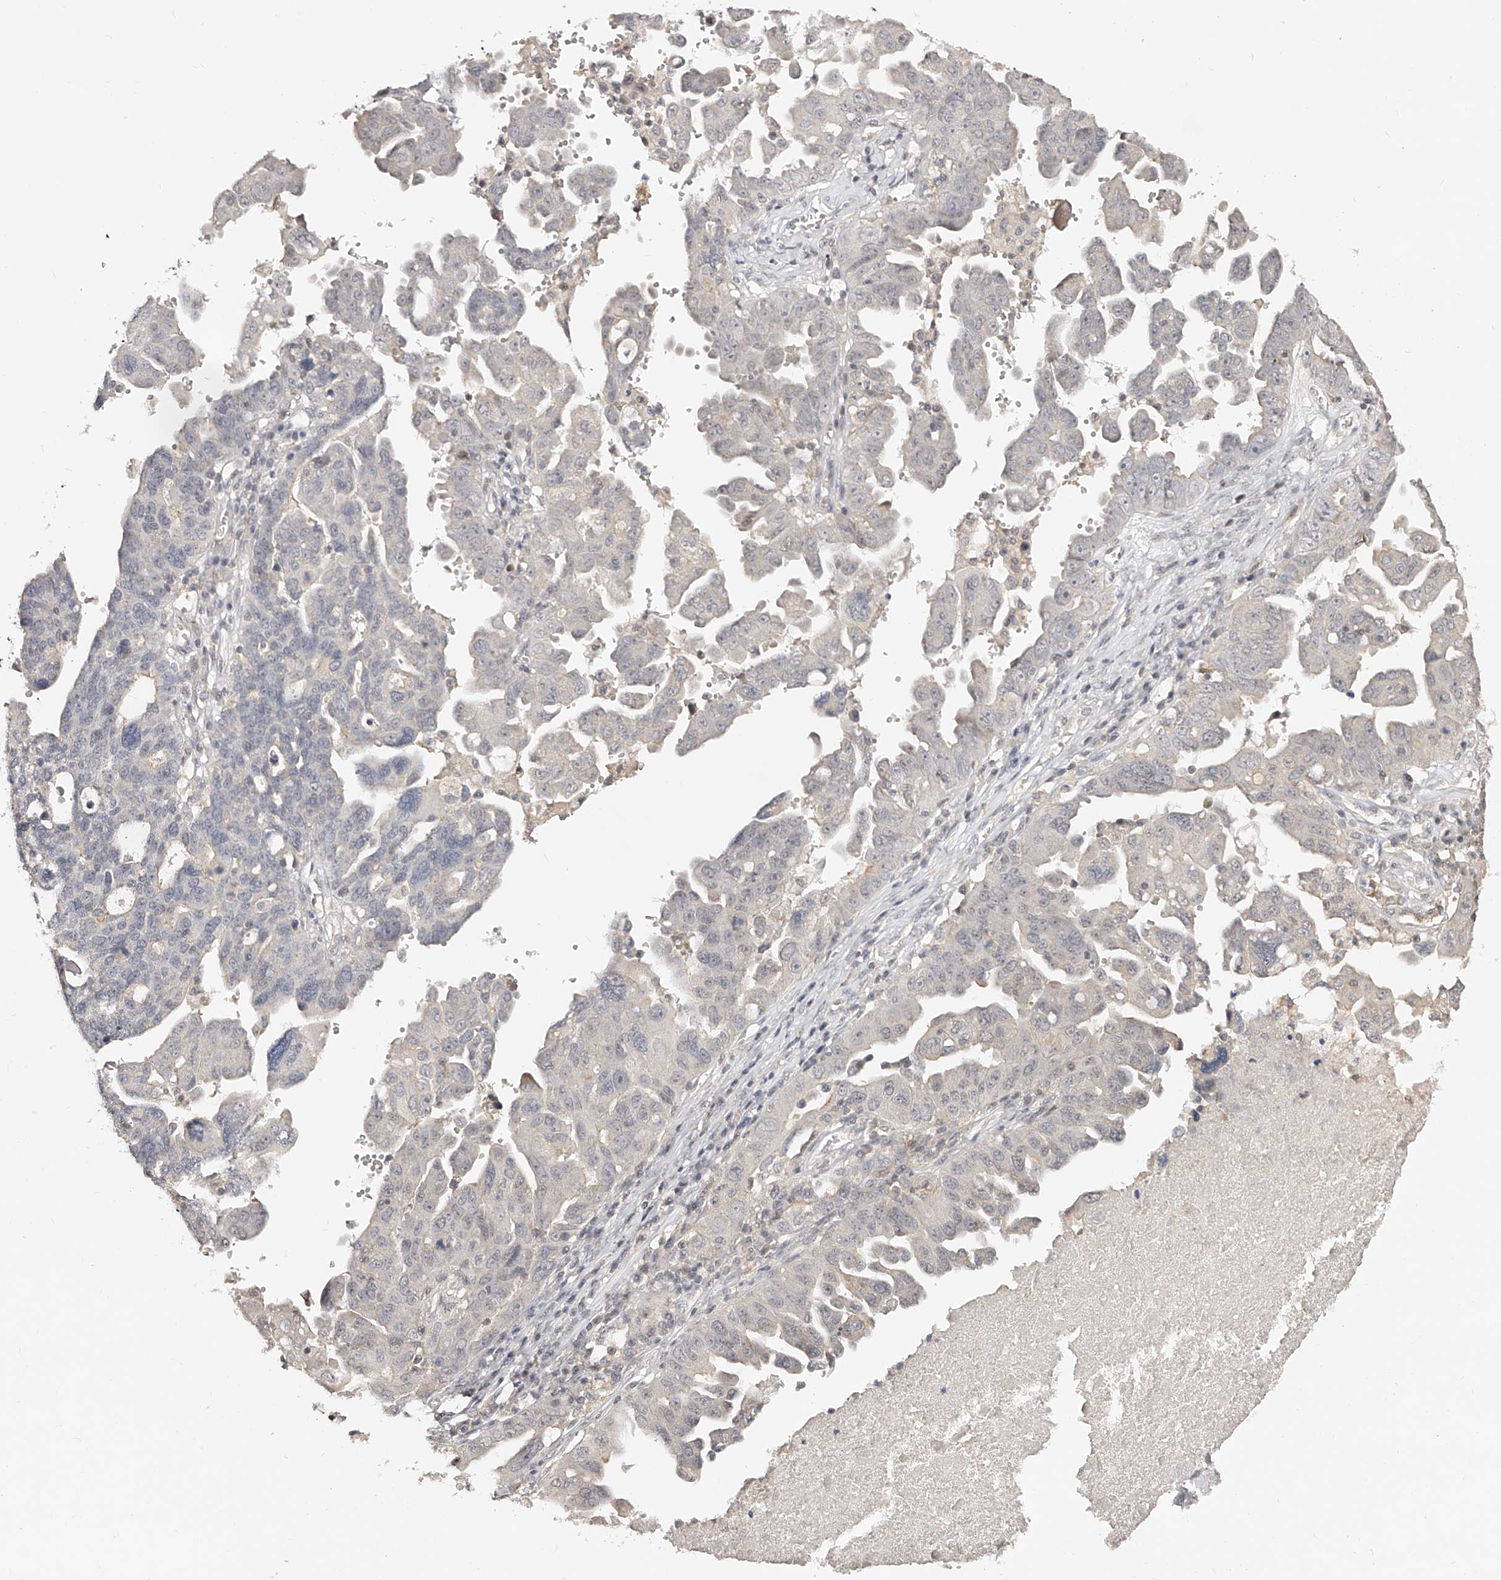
{"staining": {"intensity": "negative", "quantity": "none", "location": "none"}, "tissue": "ovarian cancer", "cell_type": "Tumor cells", "image_type": "cancer", "snomed": [{"axis": "morphology", "description": "Carcinoma, endometroid"}, {"axis": "topography", "description": "Ovary"}], "caption": "The histopathology image displays no staining of tumor cells in ovarian endometroid carcinoma.", "gene": "ZNF789", "patient": {"sex": "female", "age": 62}}